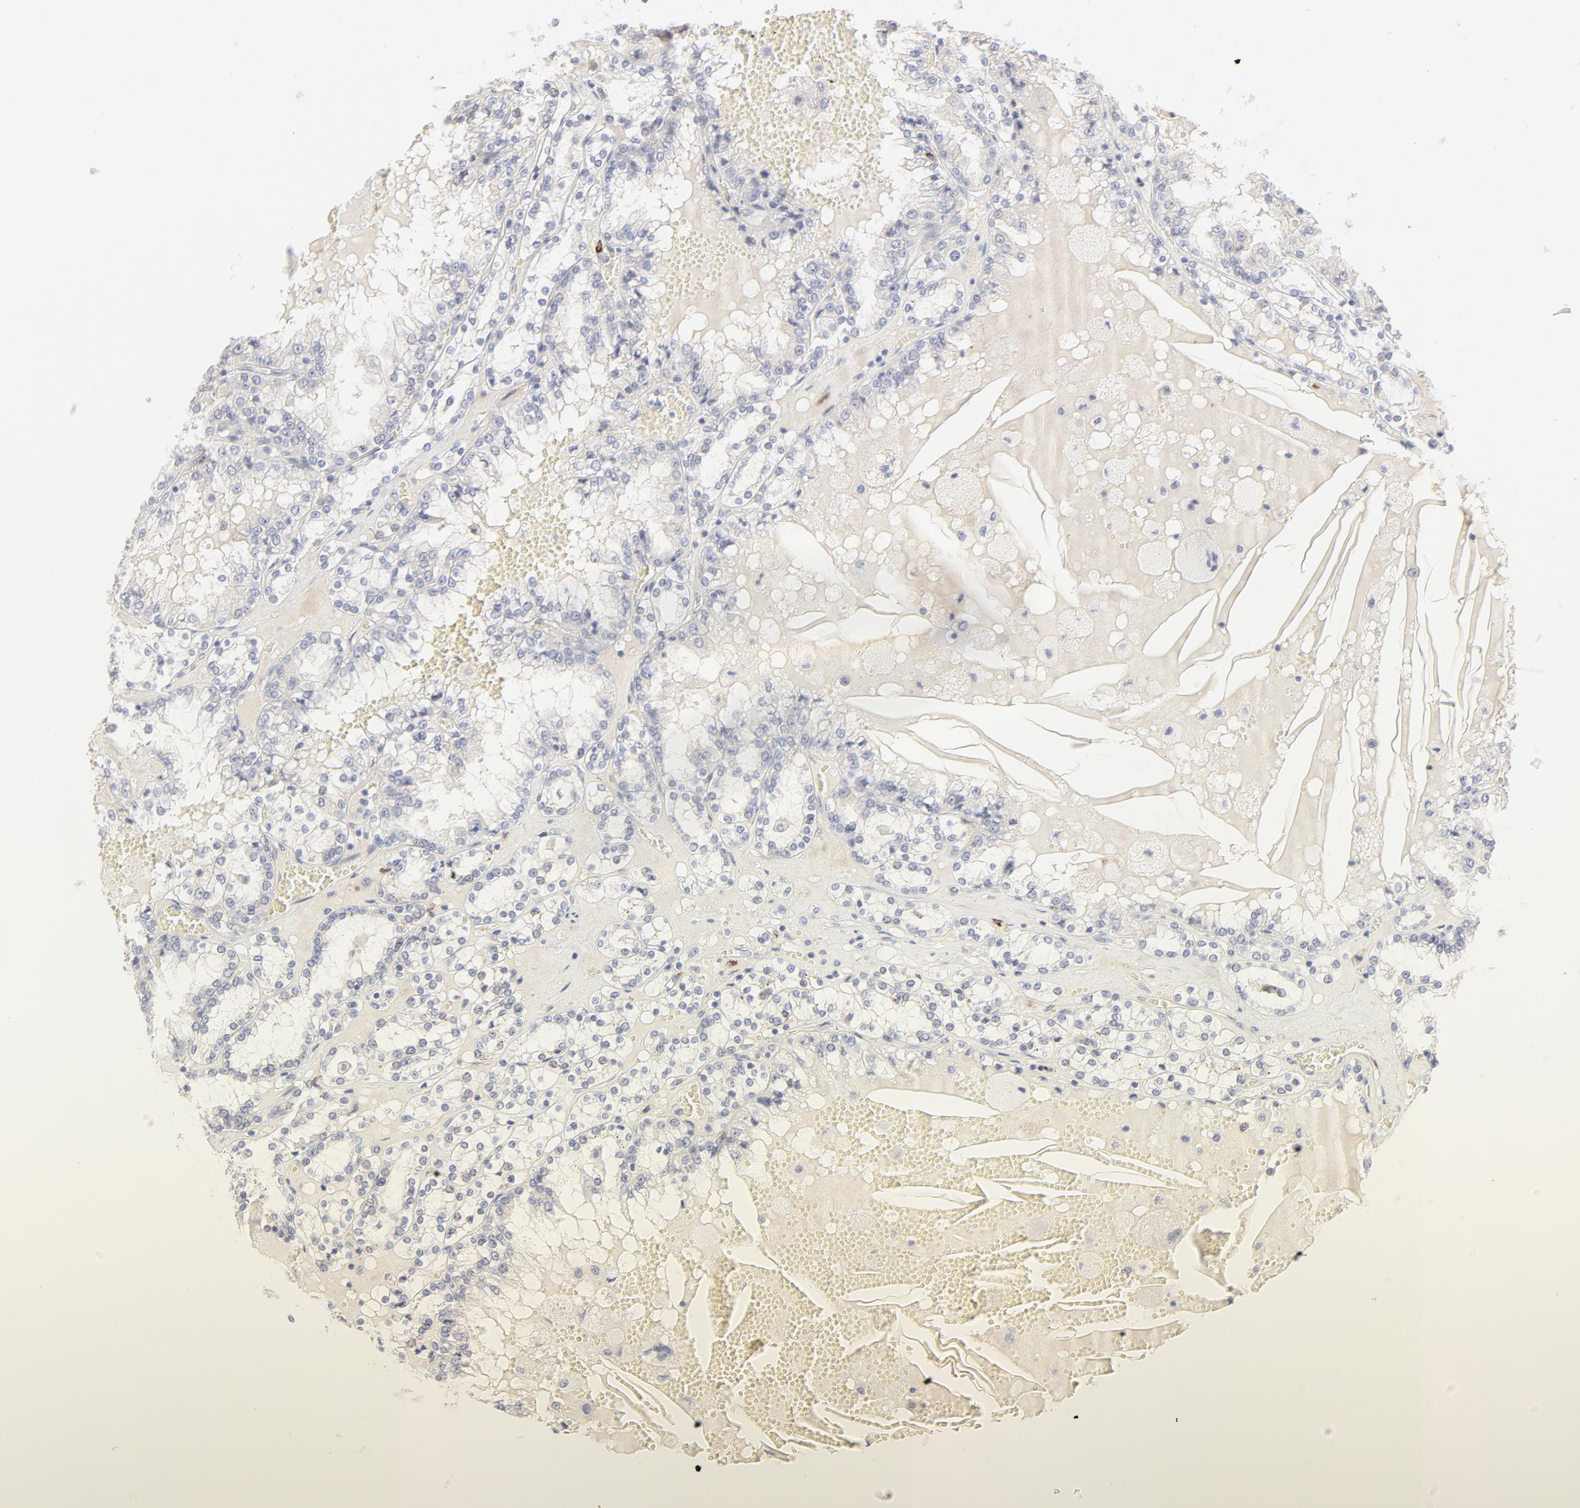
{"staining": {"intensity": "negative", "quantity": "none", "location": "none"}, "tissue": "renal cancer", "cell_type": "Tumor cells", "image_type": "cancer", "snomed": [{"axis": "morphology", "description": "Adenocarcinoma, NOS"}, {"axis": "topography", "description": "Kidney"}], "caption": "DAB immunohistochemical staining of human renal cancer (adenocarcinoma) displays no significant expression in tumor cells.", "gene": "ELF3", "patient": {"sex": "female", "age": 56}}